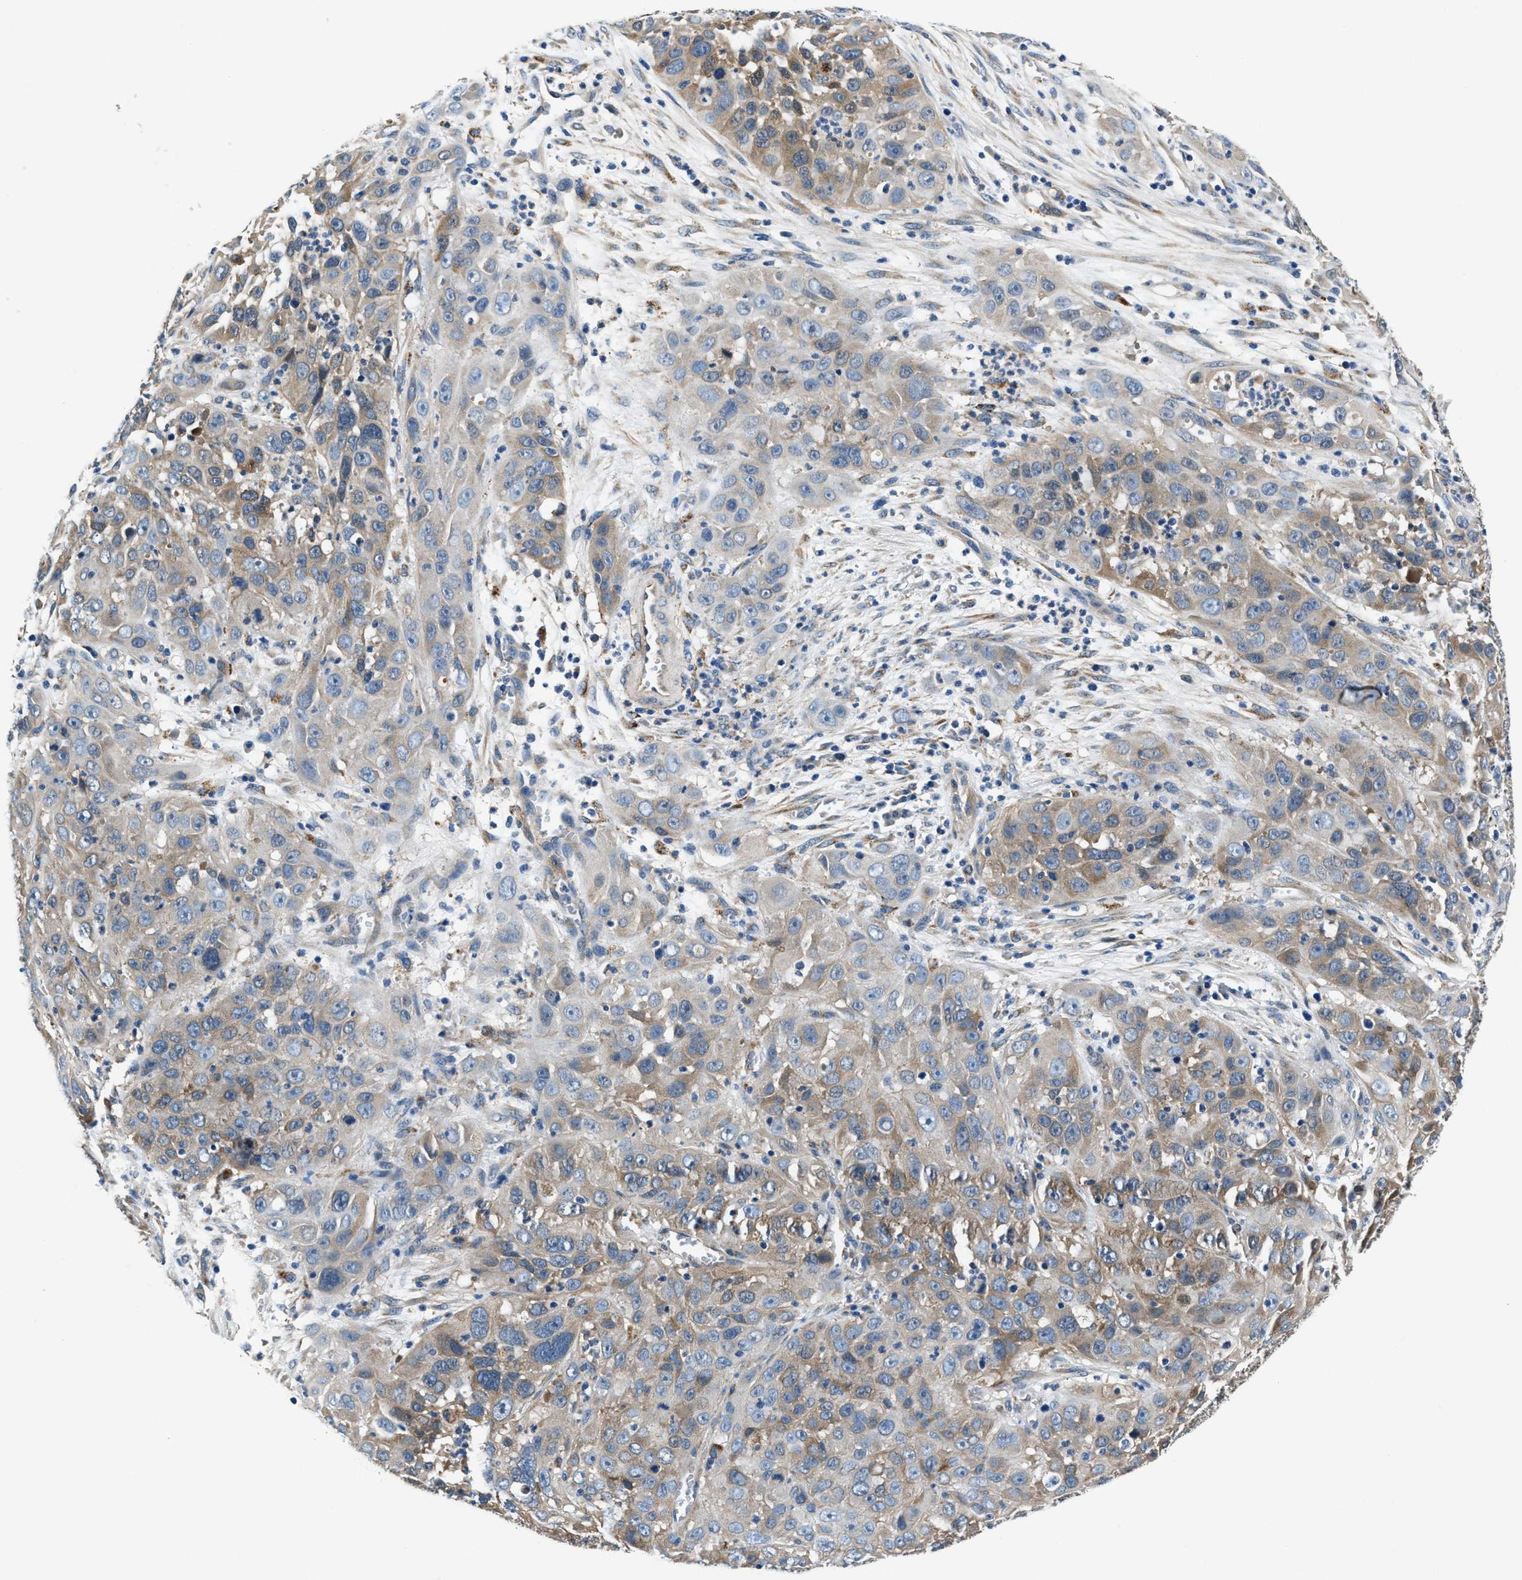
{"staining": {"intensity": "weak", "quantity": "25%-75%", "location": "cytoplasmic/membranous"}, "tissue": "cervical cancer", "cell_type": "Tumor cells", "image_type": "cancer", "snomed": [{"axis": "morphology", "description": "Squamous cell carcinoma, NOS"}, {"axis": "topography", "description": "Cervix"}], "caption": "This micrograph demonstrates IHC staining of human cervical cancer (squamous cell carcinoma), with low weak cytoplasmic/membranous expression in about 25%-75% of tumor cells.", "gene": "PRTFDC1", "patient": {"sex": "female", "age": 32}}